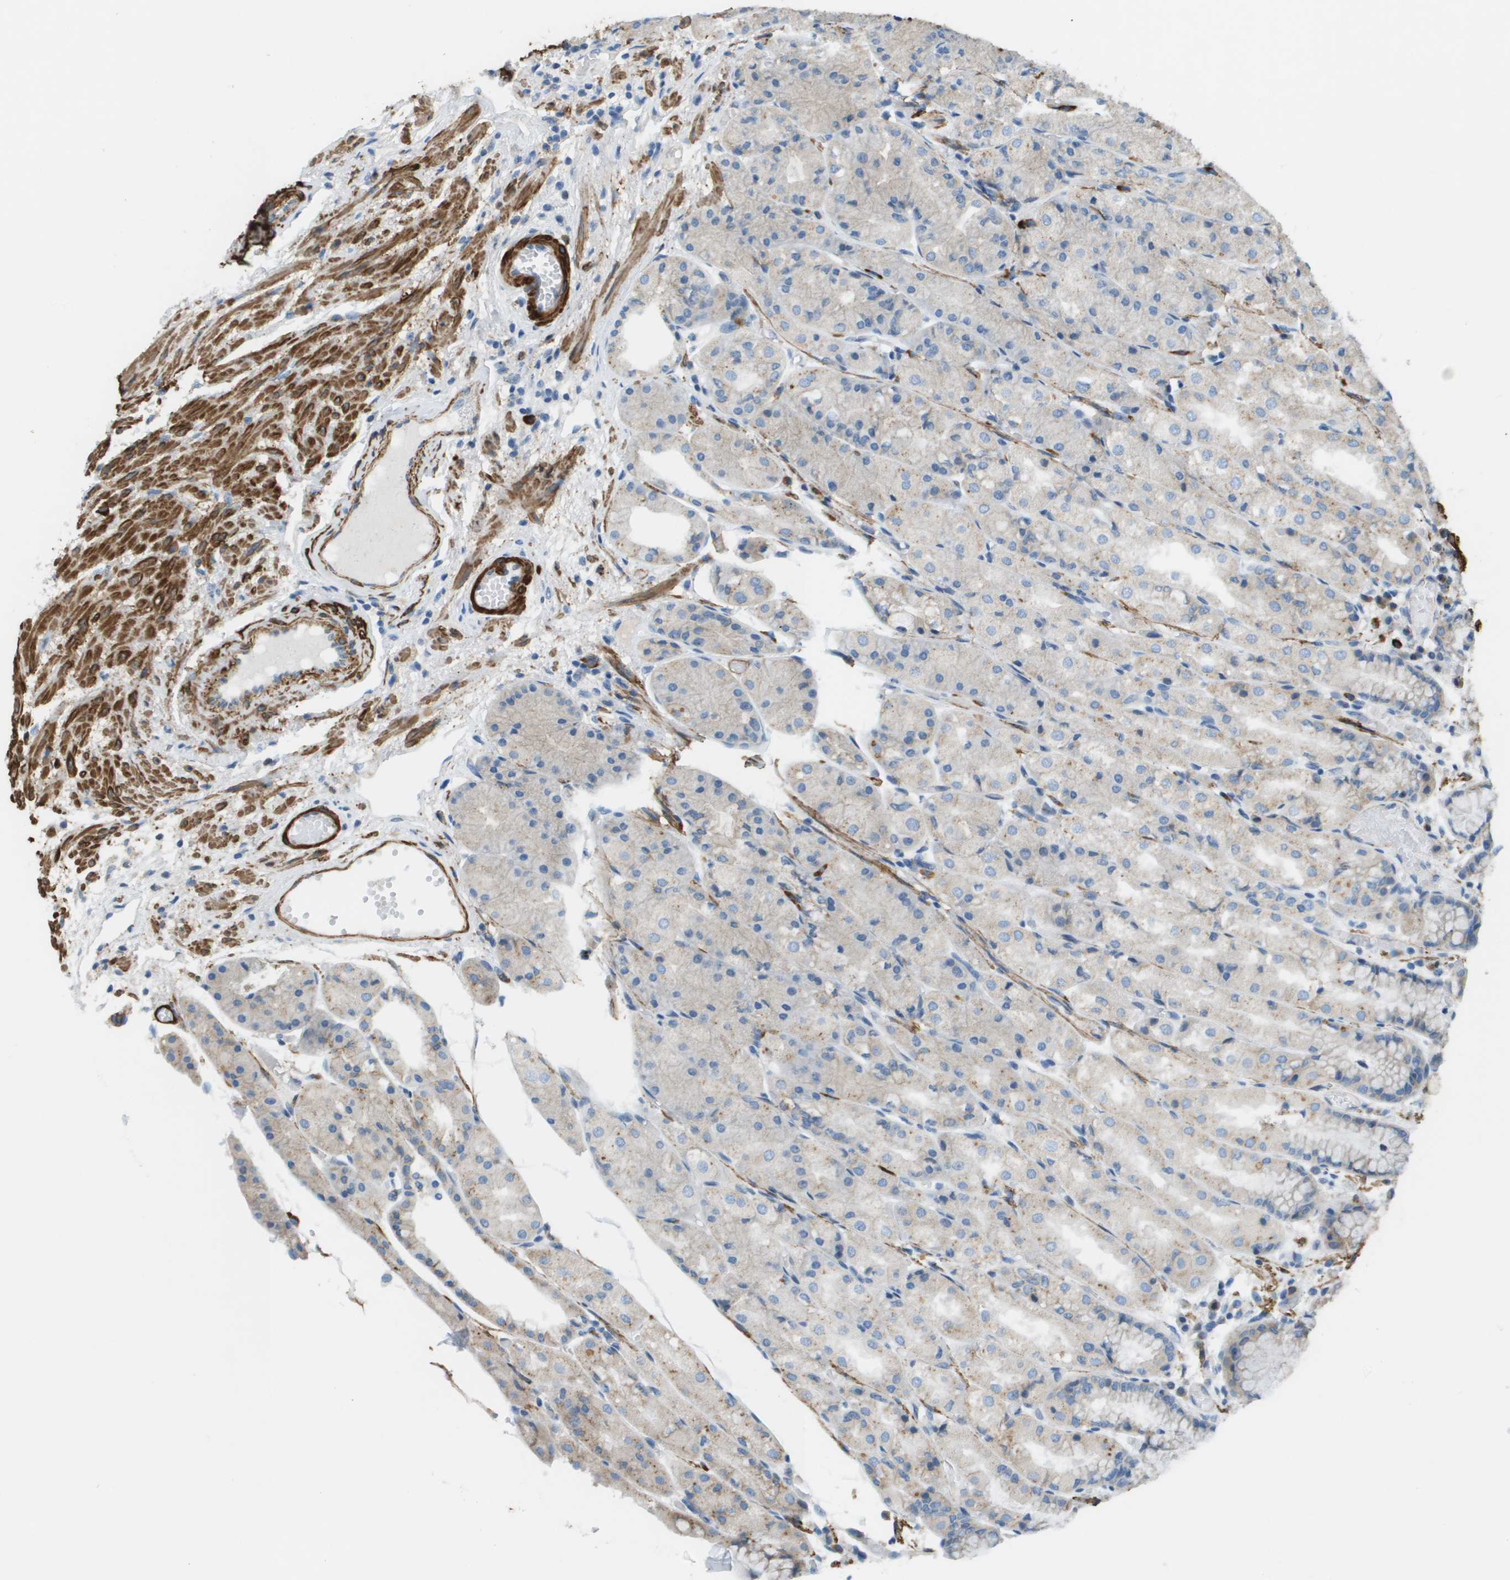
{"staining": {"intensity": "weak", "quantity": "25%-75%", "location": "cytoplasmic/membranous"}, "tissue": "stomach", "cell_type": "Glandular cells", "image_type": "normal", "snomed": [{"axis": "morphology", "description": "Normal tissue, NOS"}, {"axis": "topography", "description": "Stomach, upper"}], "caption": "About 25%-75% of glandular cells in unremarkable stomach reveal weak cytoplasmic/membranous protein expression as visualized by brown immunohistochemical staining.", "gene": "MYH11", "patient": {"sex": "male", "age": 72}}